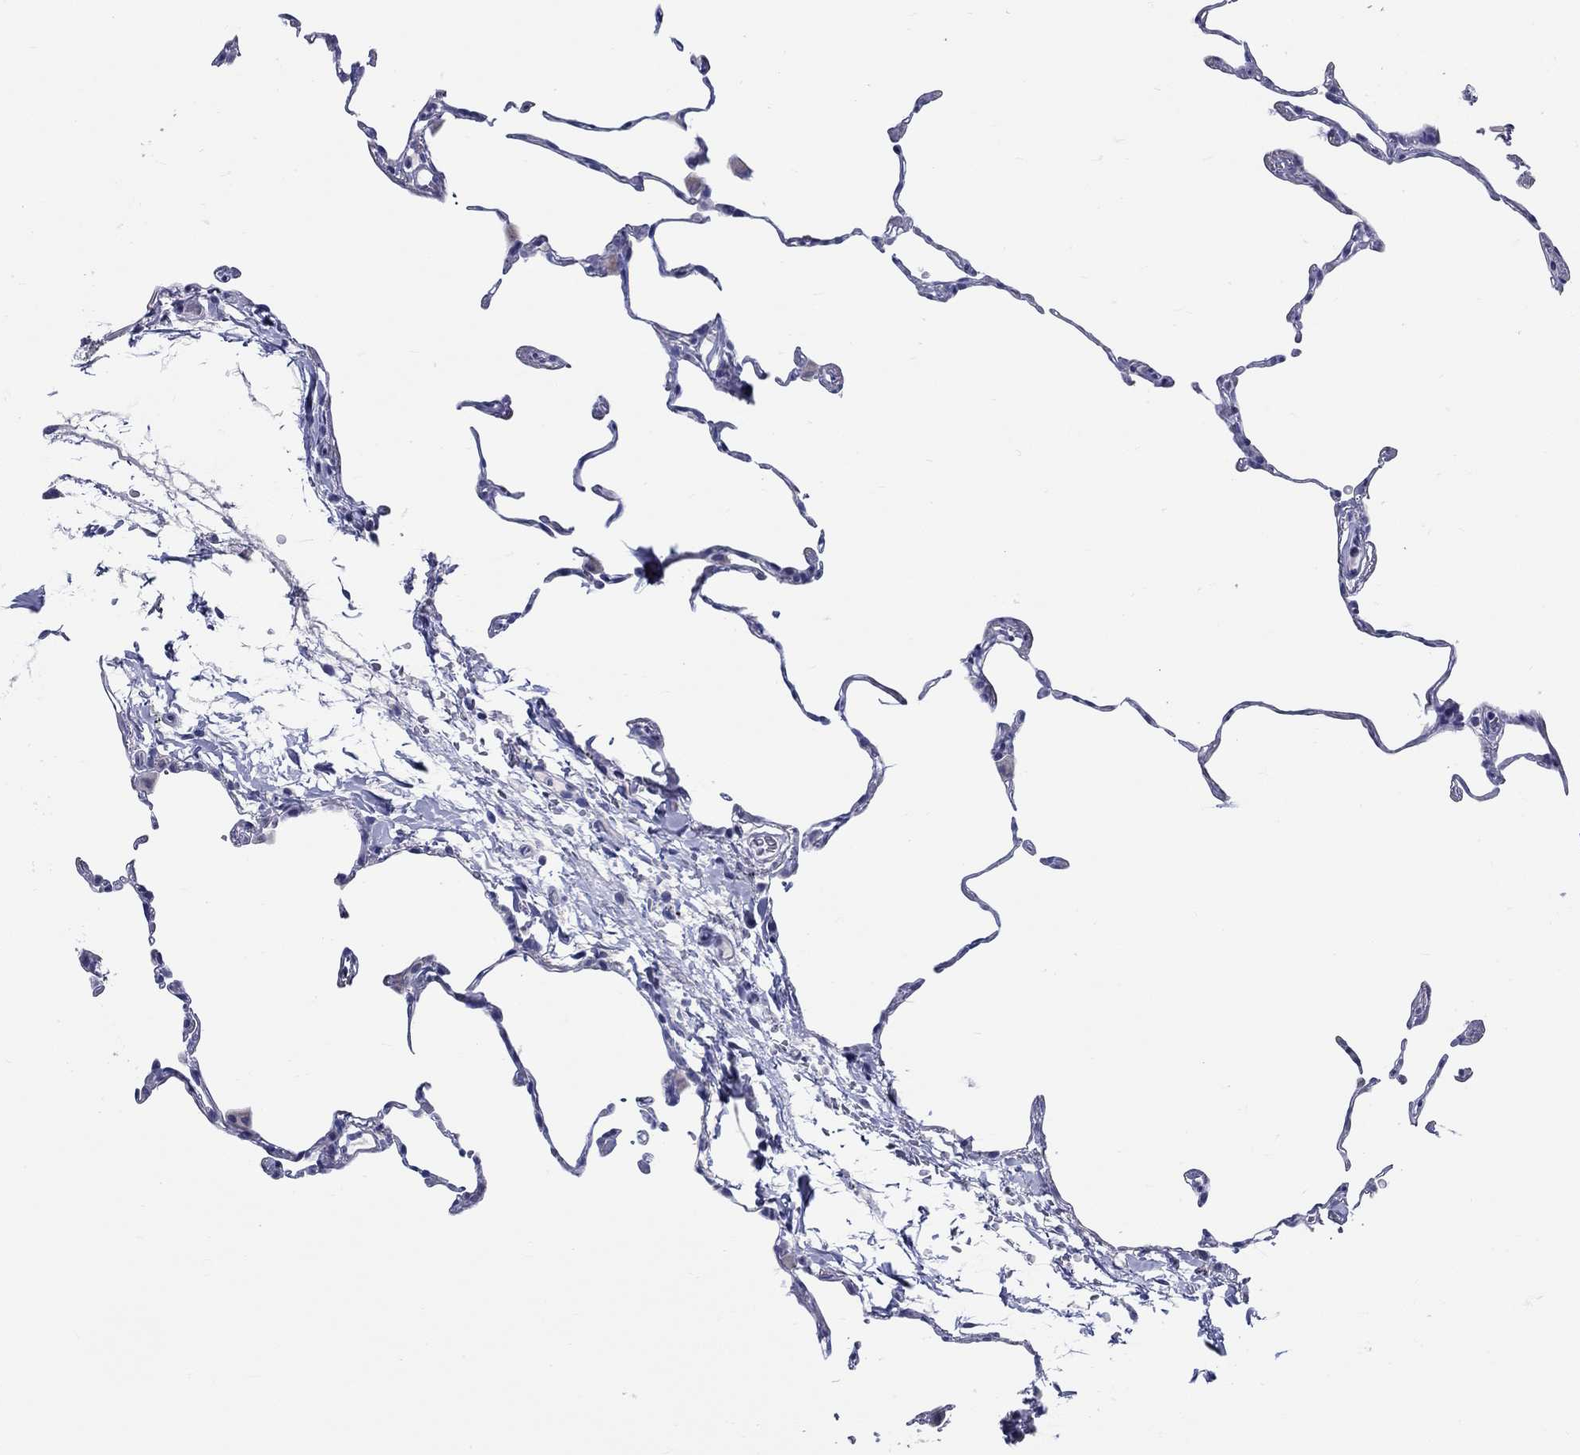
{"staining": {"intensity": "negative", "quantity": "none", "location": "none"}, "tissue": "lung", "cell_type": "Alveolar cells", "image_type": "normal", "snomed": [{"axis": "morphology", "description": "Normal tissue, NOS"}, {"axis": "topography", "description": "Lung"}], "caption": "IHC of benign human lung displays no staining in alveolar cells.", "gene": "CRYGS", "patient": {"sex": "female", "age": 57}}